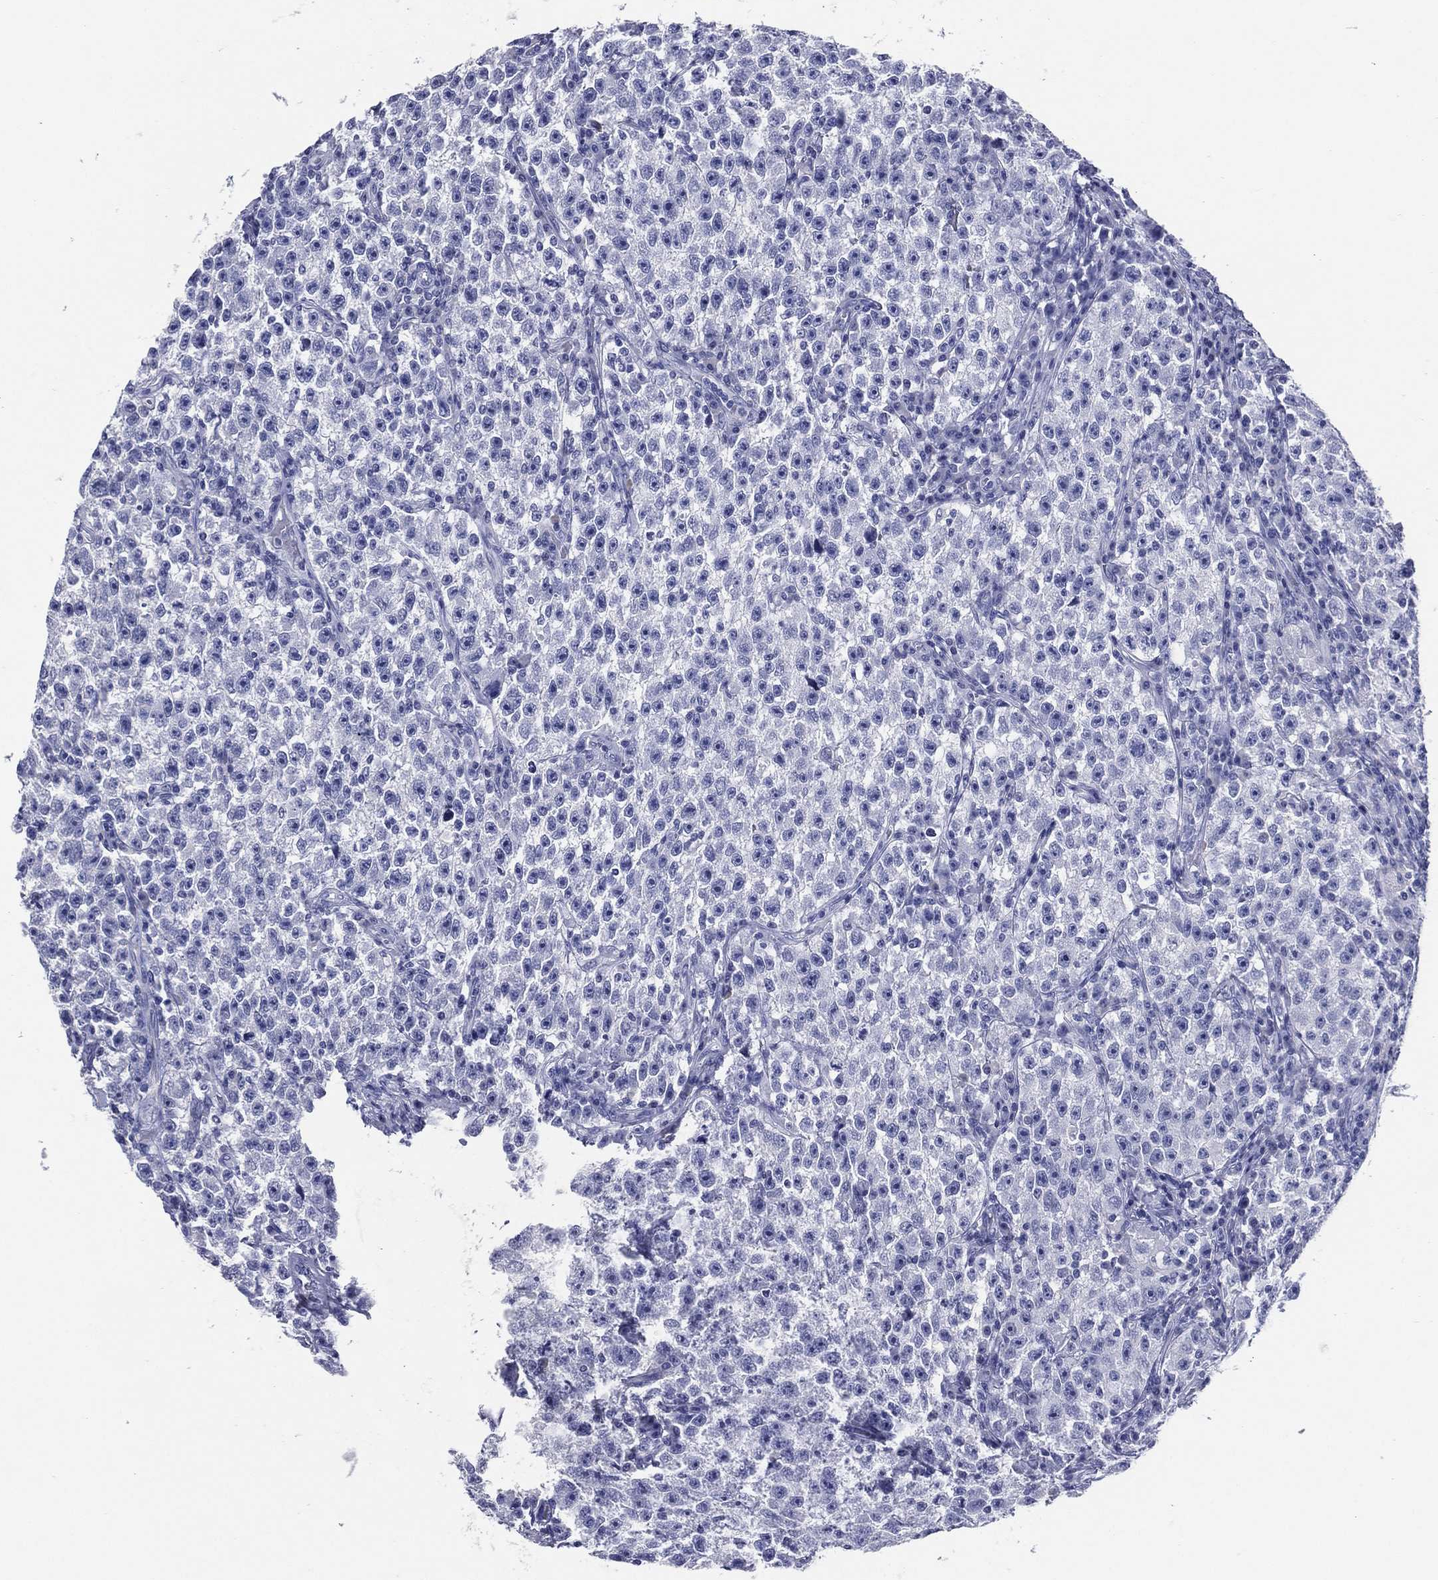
{"staining": {"intensity": "negative", "quantity": "none", "location": "none"}, "tissue": "testis cancer", "cell_type": "Tumor cells", "image_type": "cancer", "snomed": [{"axis": "morphology", "description": "Seminoma, NOS"}, {"axis": "topography", "description": "Testis"}], "caption": "Immunohistochemistry (IHC) photomicrograph of neoplastic tissue: human testis seminoma stained with DAB (3,3'-diaminobenzidine) reveals no significant protein expression in tumor cells.", "gene": "TFAP2A", "patient": {"sex": "male", "age": 22}}